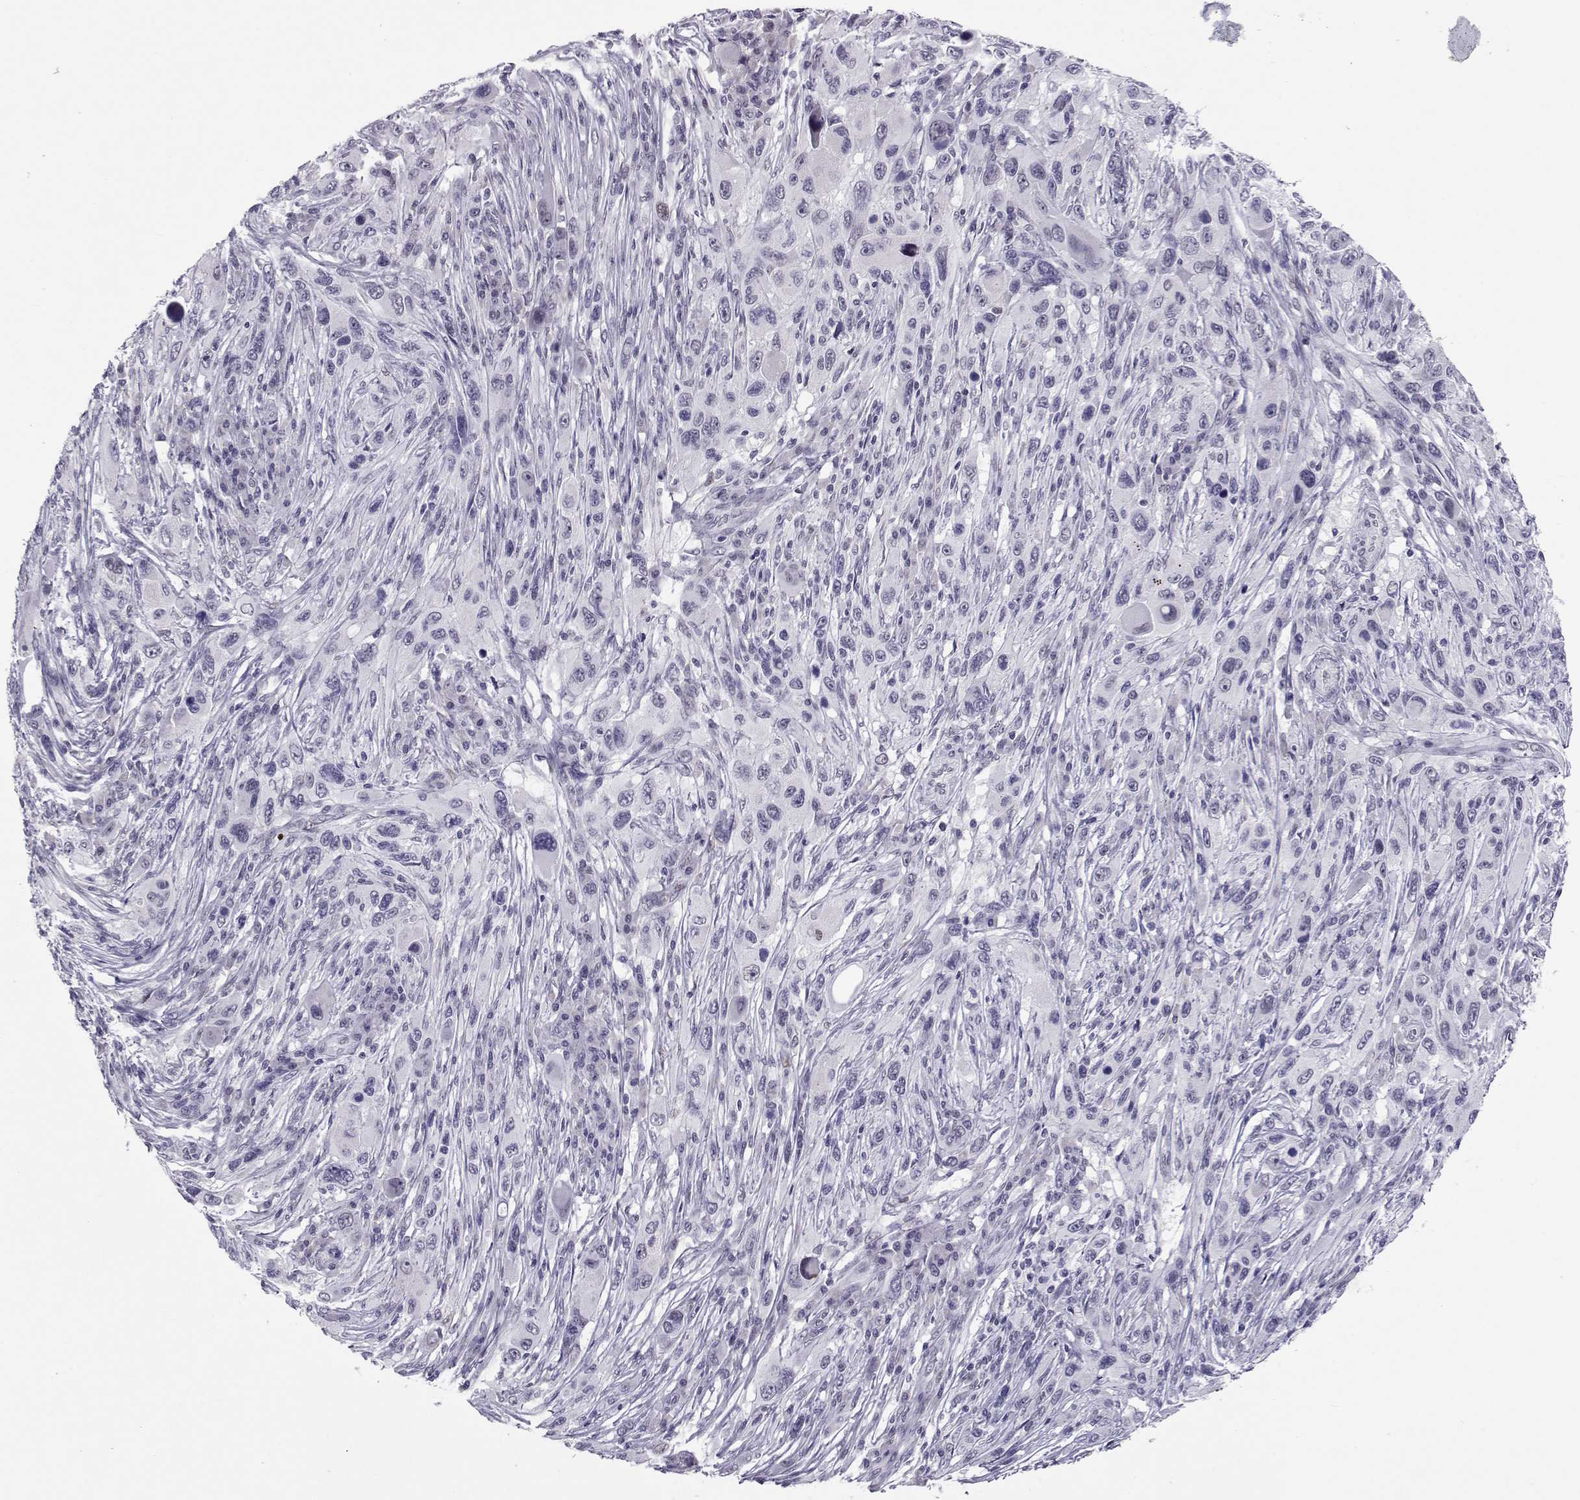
{"staining": {"intensity": "negative", "quantity": "none", "location": "none"}, "tissue": "melanoma", "cell_type": "Tumor cells", "image_type": "cancer", "snomed": [{"axis": "morphology", "description": "Malignant melanoma, NOS"}, {"axis": "topography", "description": "Skin"}], "caption": "Melanoma was stained to show a protein in brown. There is no significant positivity in tumor cells.", "gene": "SIX6", "patient": {"sex": "male", "age": 53}}